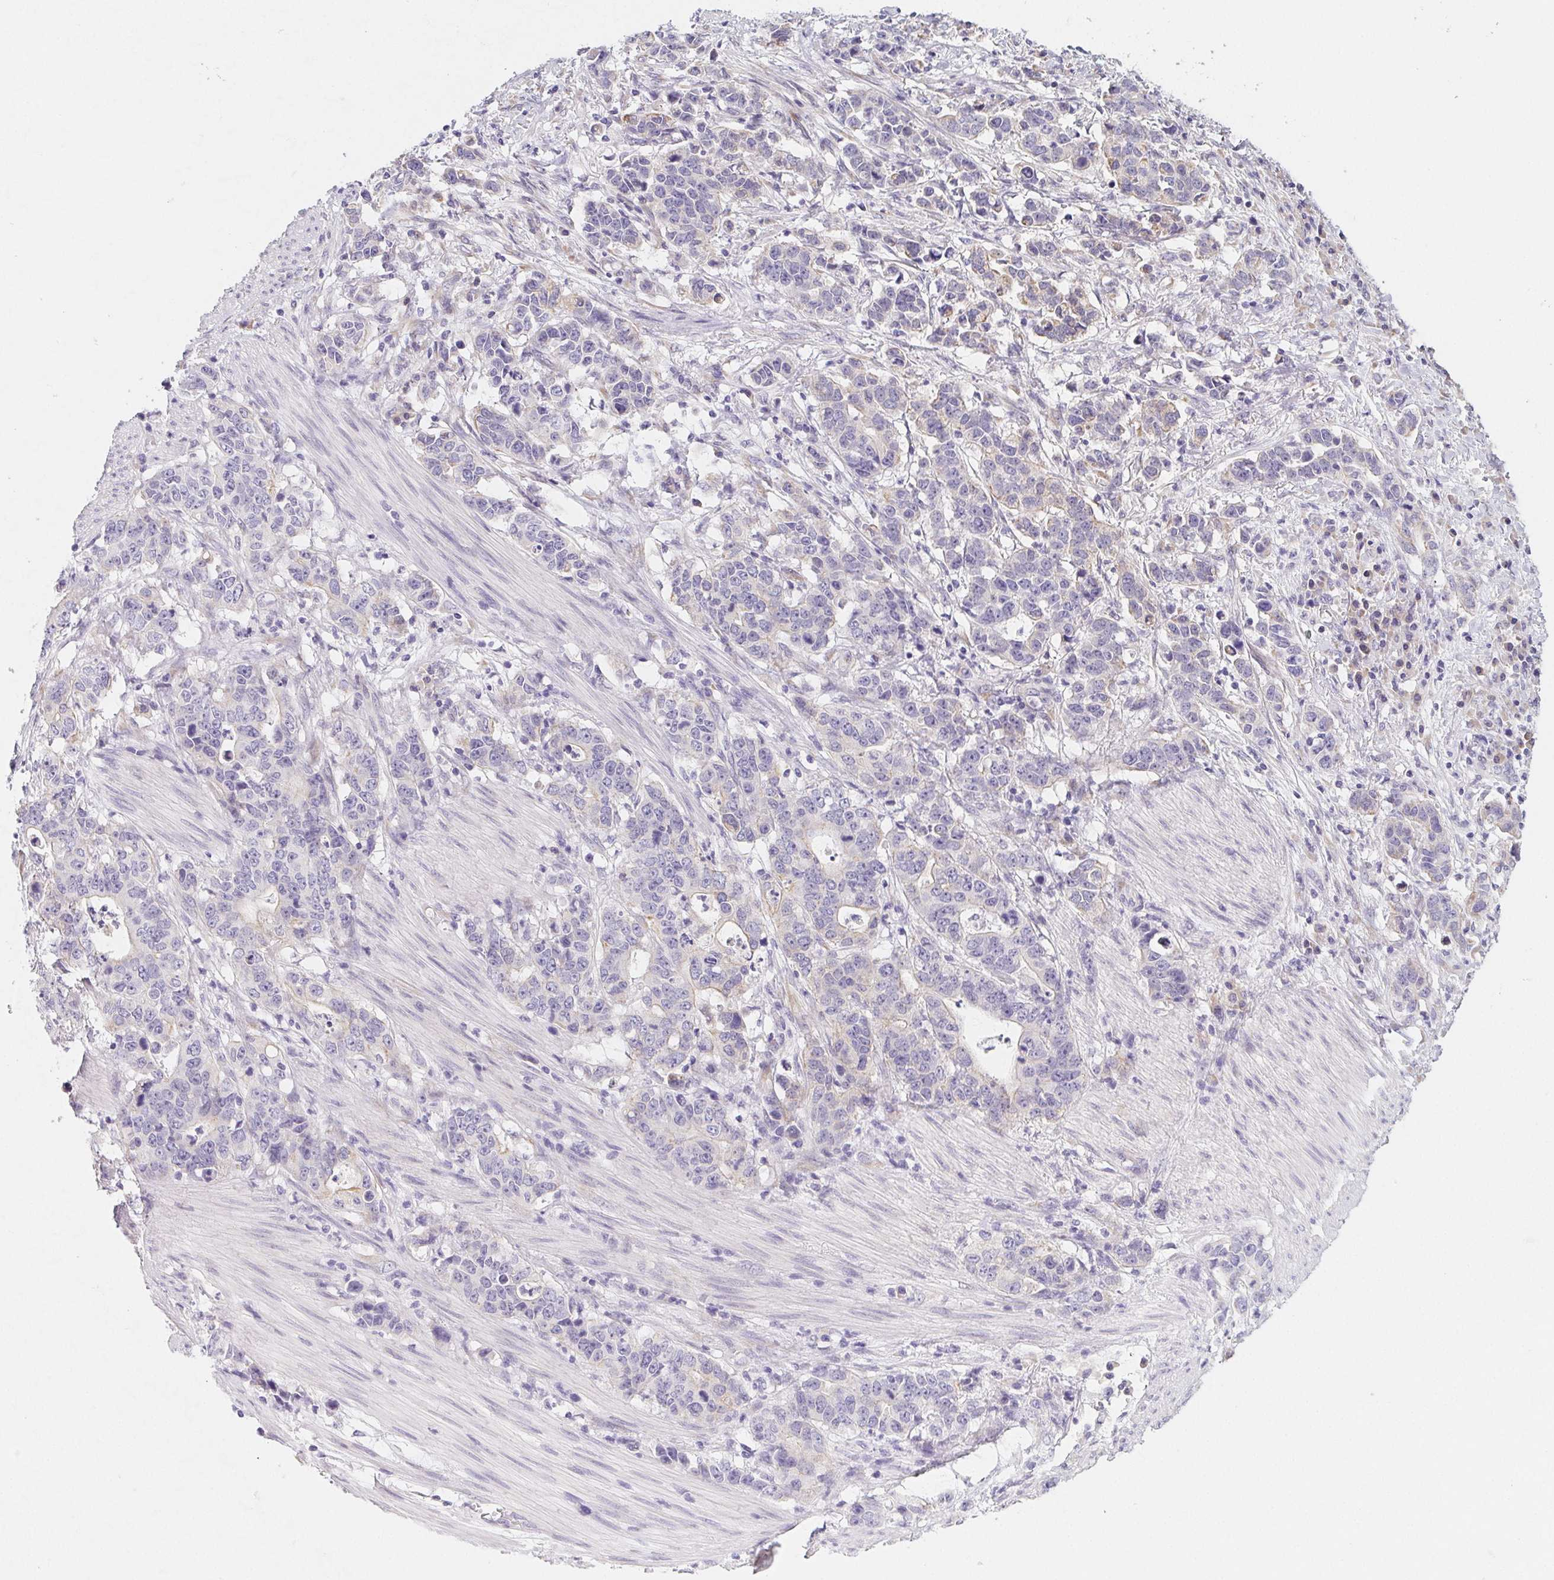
{"staining": {"intensity": "negative", "quantity": "none", "location": "none"}, "tissue": "stomach cancer", "cell_type": "Tumor cells", "image_type": "cancer", "snomed": [{"axis": "morphology", "description": "Adenocarcinoma, NOS"}, {"axis": "topography", "description": "Stomach, upper"}], "caption": "Tumor cells are negative for protein expression in human stomach adenocarcinoma.", "gene": "ZBBX", "patient": {"sex": "male", "age": 69}}